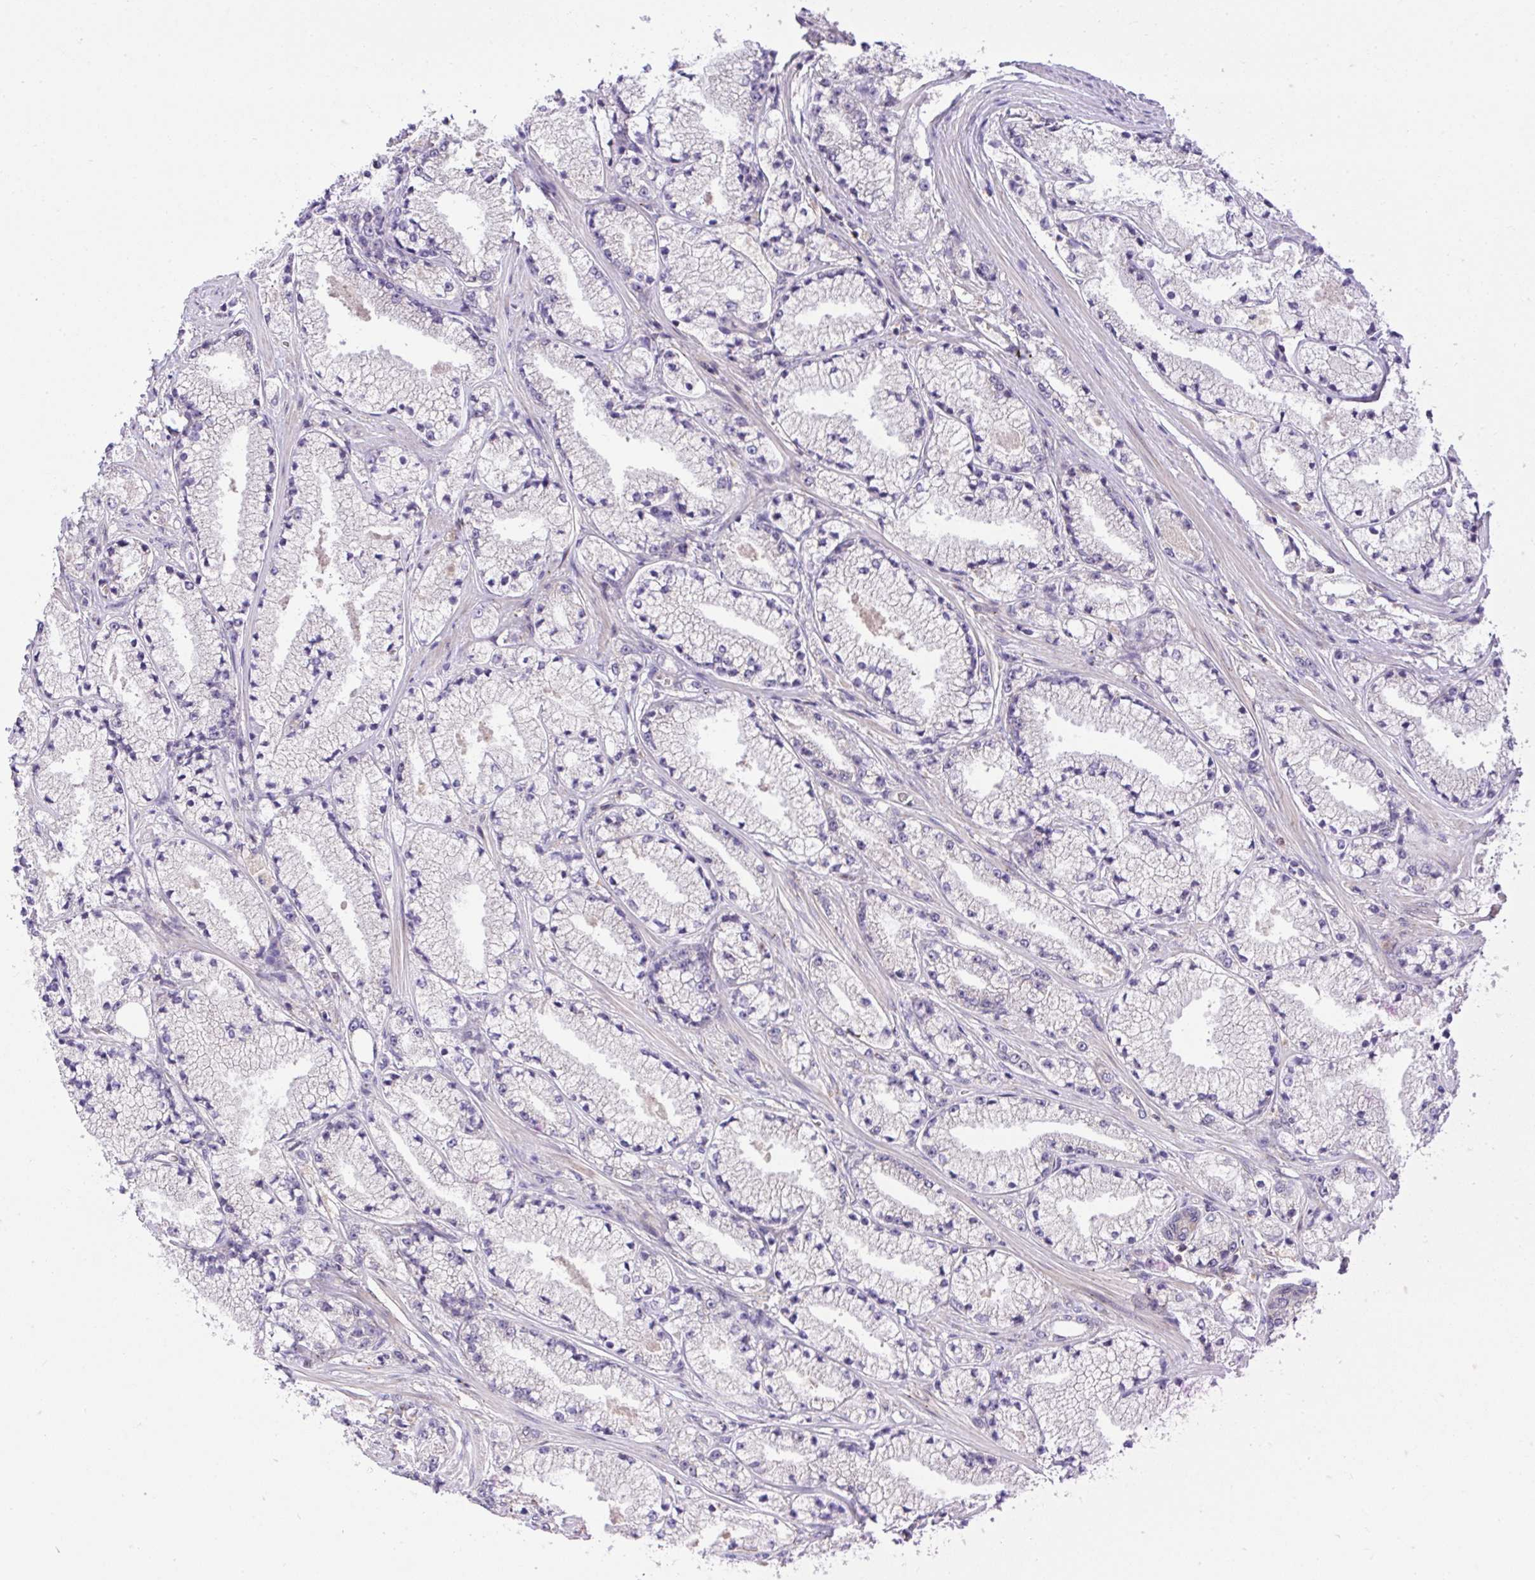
{"staining": {"intensity": "negative", "quantity": "none", "location": "none"}, "tissue": "prostate cancer", "cell_type": "Tumor cells", "image_type": "cancer", "snomed": [{"axis": "morphology", "description": "Adenocarcinoma, High grade"}, {"axis": "topography", "description": "Prostate"}], "caption": "This is a micrograph of immunohistochemistry staining of prostate cancer, which shows no staining in tumor cells.", "gene": "SLC9A6", "patient": {"sex": "male", "age": 63}}